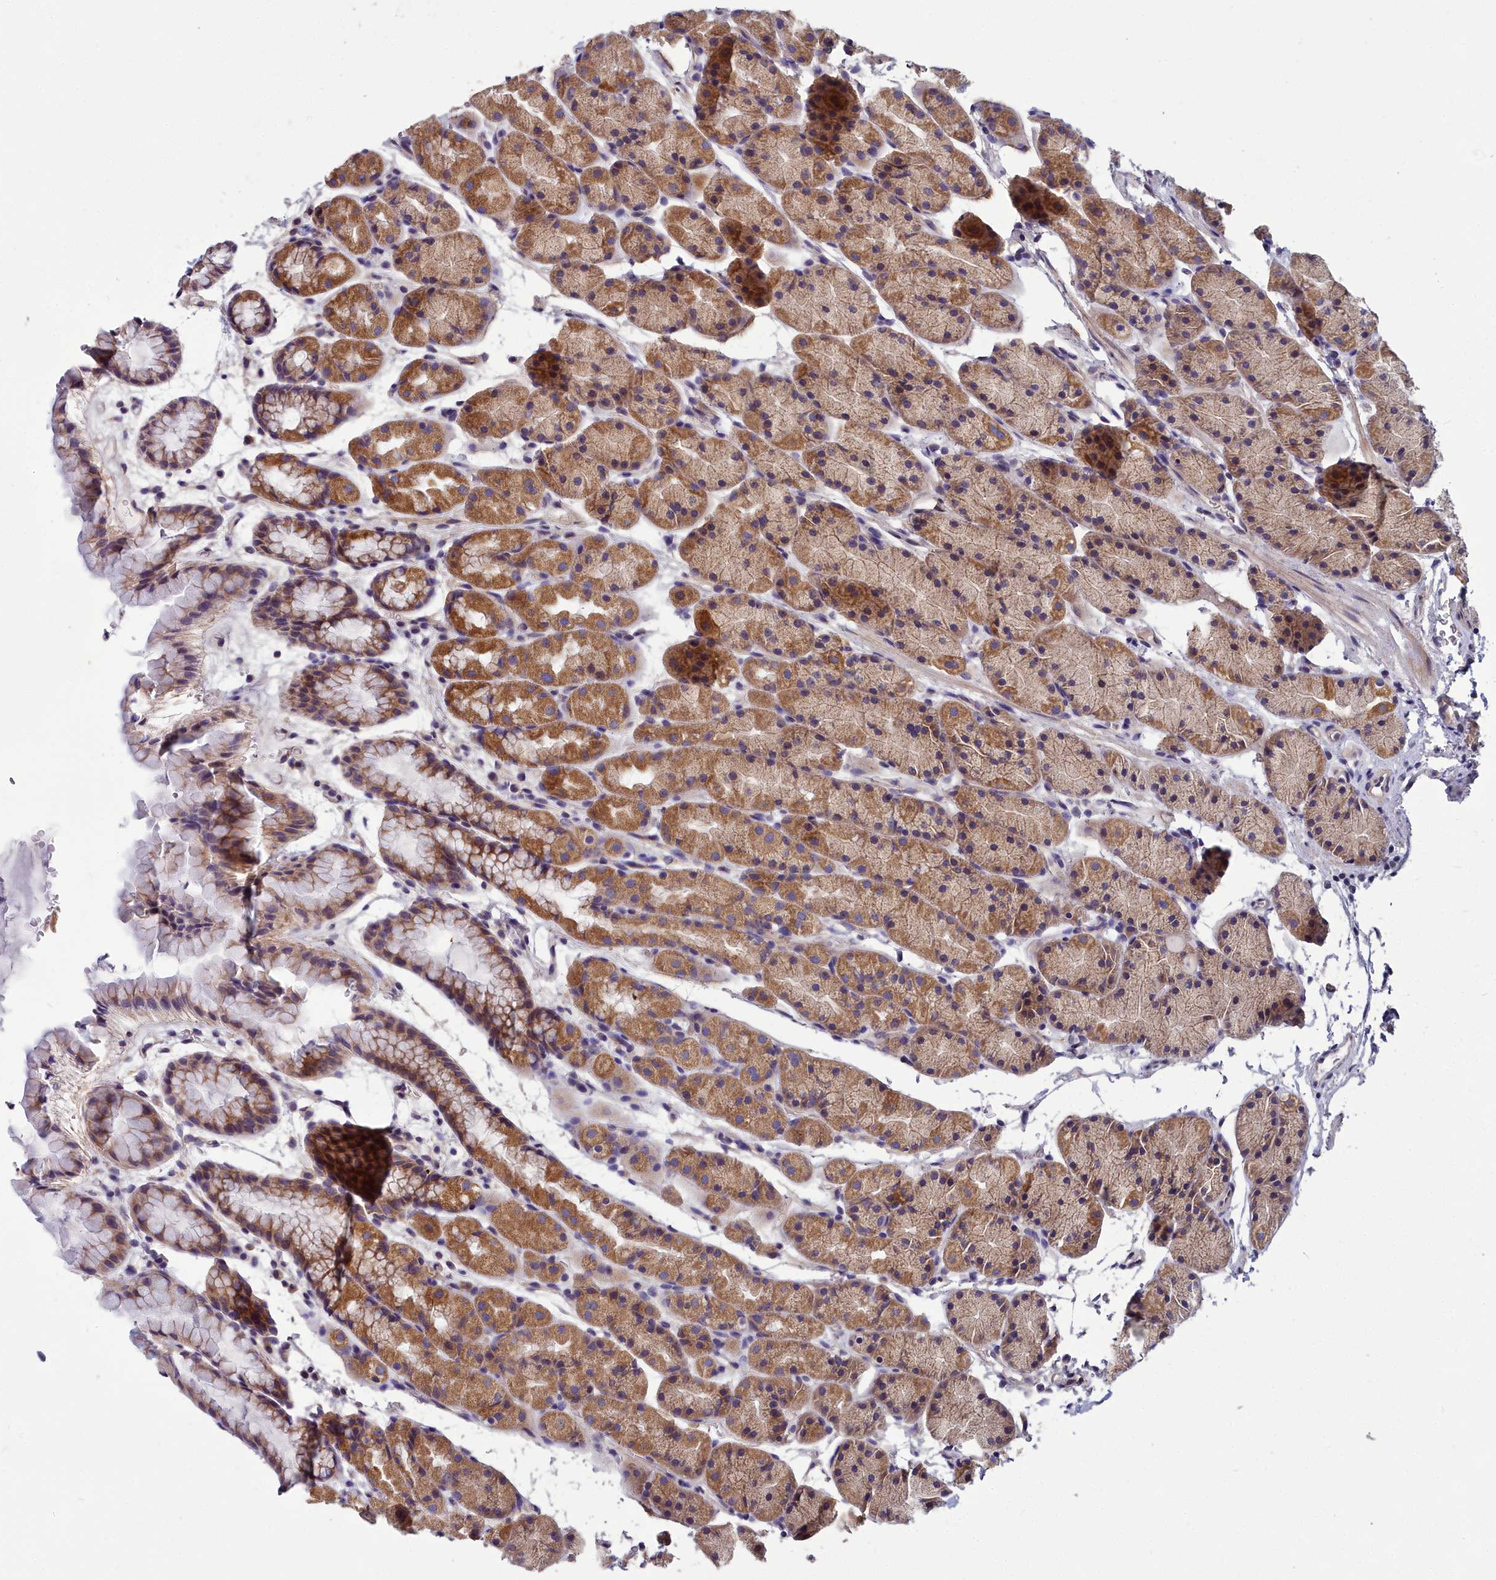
{"staining": {"intensity": "moderate", "quantity": ">75%", "location": "cytoplasmic/membranous"}, "tissue": "stomach", "cell_type": "Glandular cells", "image_type": "normal", "snomed": [{"axis": "morphology", "description": "Normal tissue, NOS"}, {"axis": "topography", "description": "Stomach, upper"}, {"axis": "topography", "description": "Stomach"}], "caption": "An immunohistochemistry image of normal tissue is shown. Protein staining in brown shows moderate cytoplasmic/membranous positivity in stomach within glandular cells.", "gene": "COX20", "patient": {"sex": "male", "age": 47}}